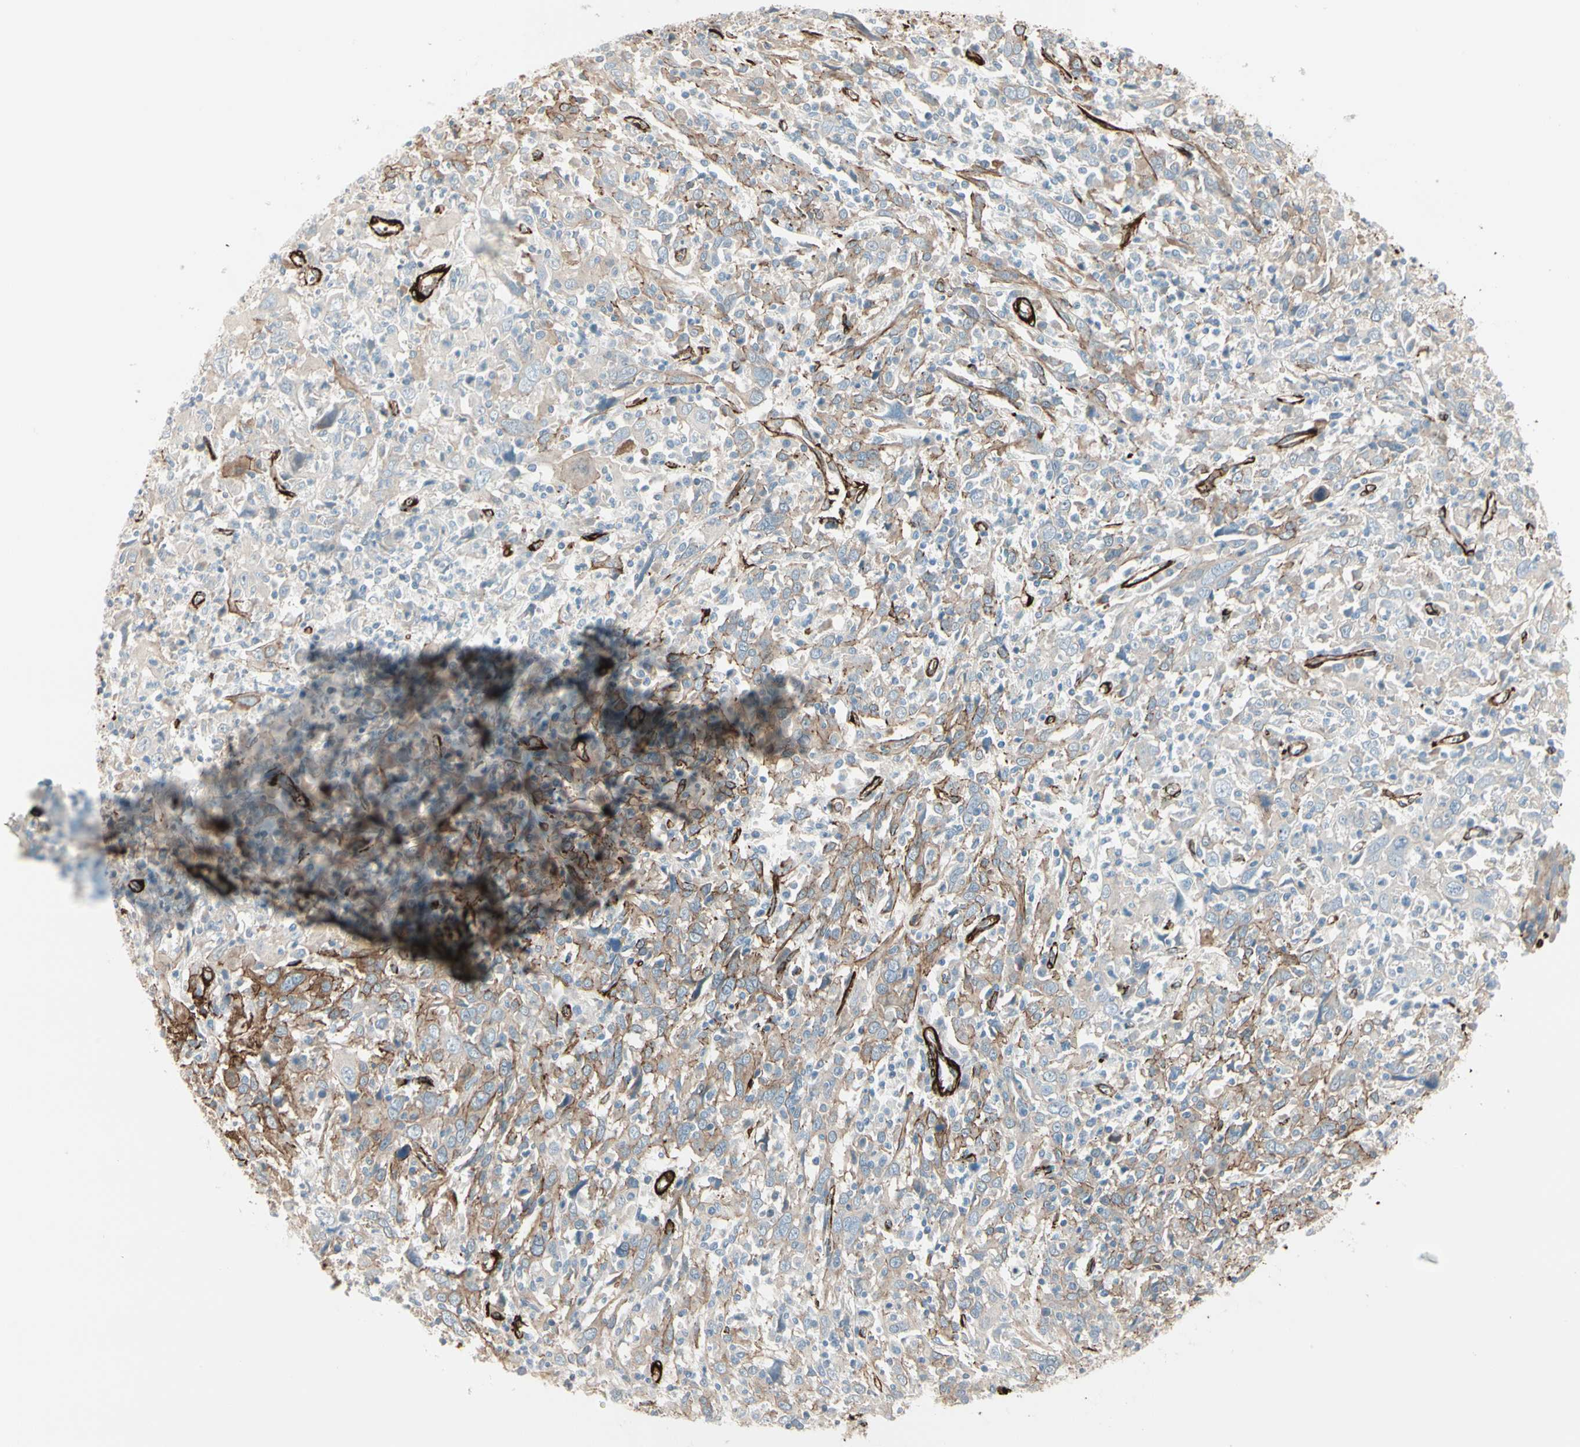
{"staining": {"intensity": "weak", "quantity": "25%-75%", "location": "cytoplasmic/membranous"}, "tissue": "cervical cancer", "cell_type": "Tumor cells", "image_type": "cancer", "snomed": [{"axis": "morphology", "description": "Squamous cell carcinoma, NOS"}, {"axis": "topography", "description": "Cervix"}], "caption": "Protein analysis of squamous cell carcinoma (cervical) tissue reveals weak cytoplasmic/membranous positivity in about 25%-75% of tumor cells.", "gene": "CALD1", "patient": {"sex": "female", "age": 46}}